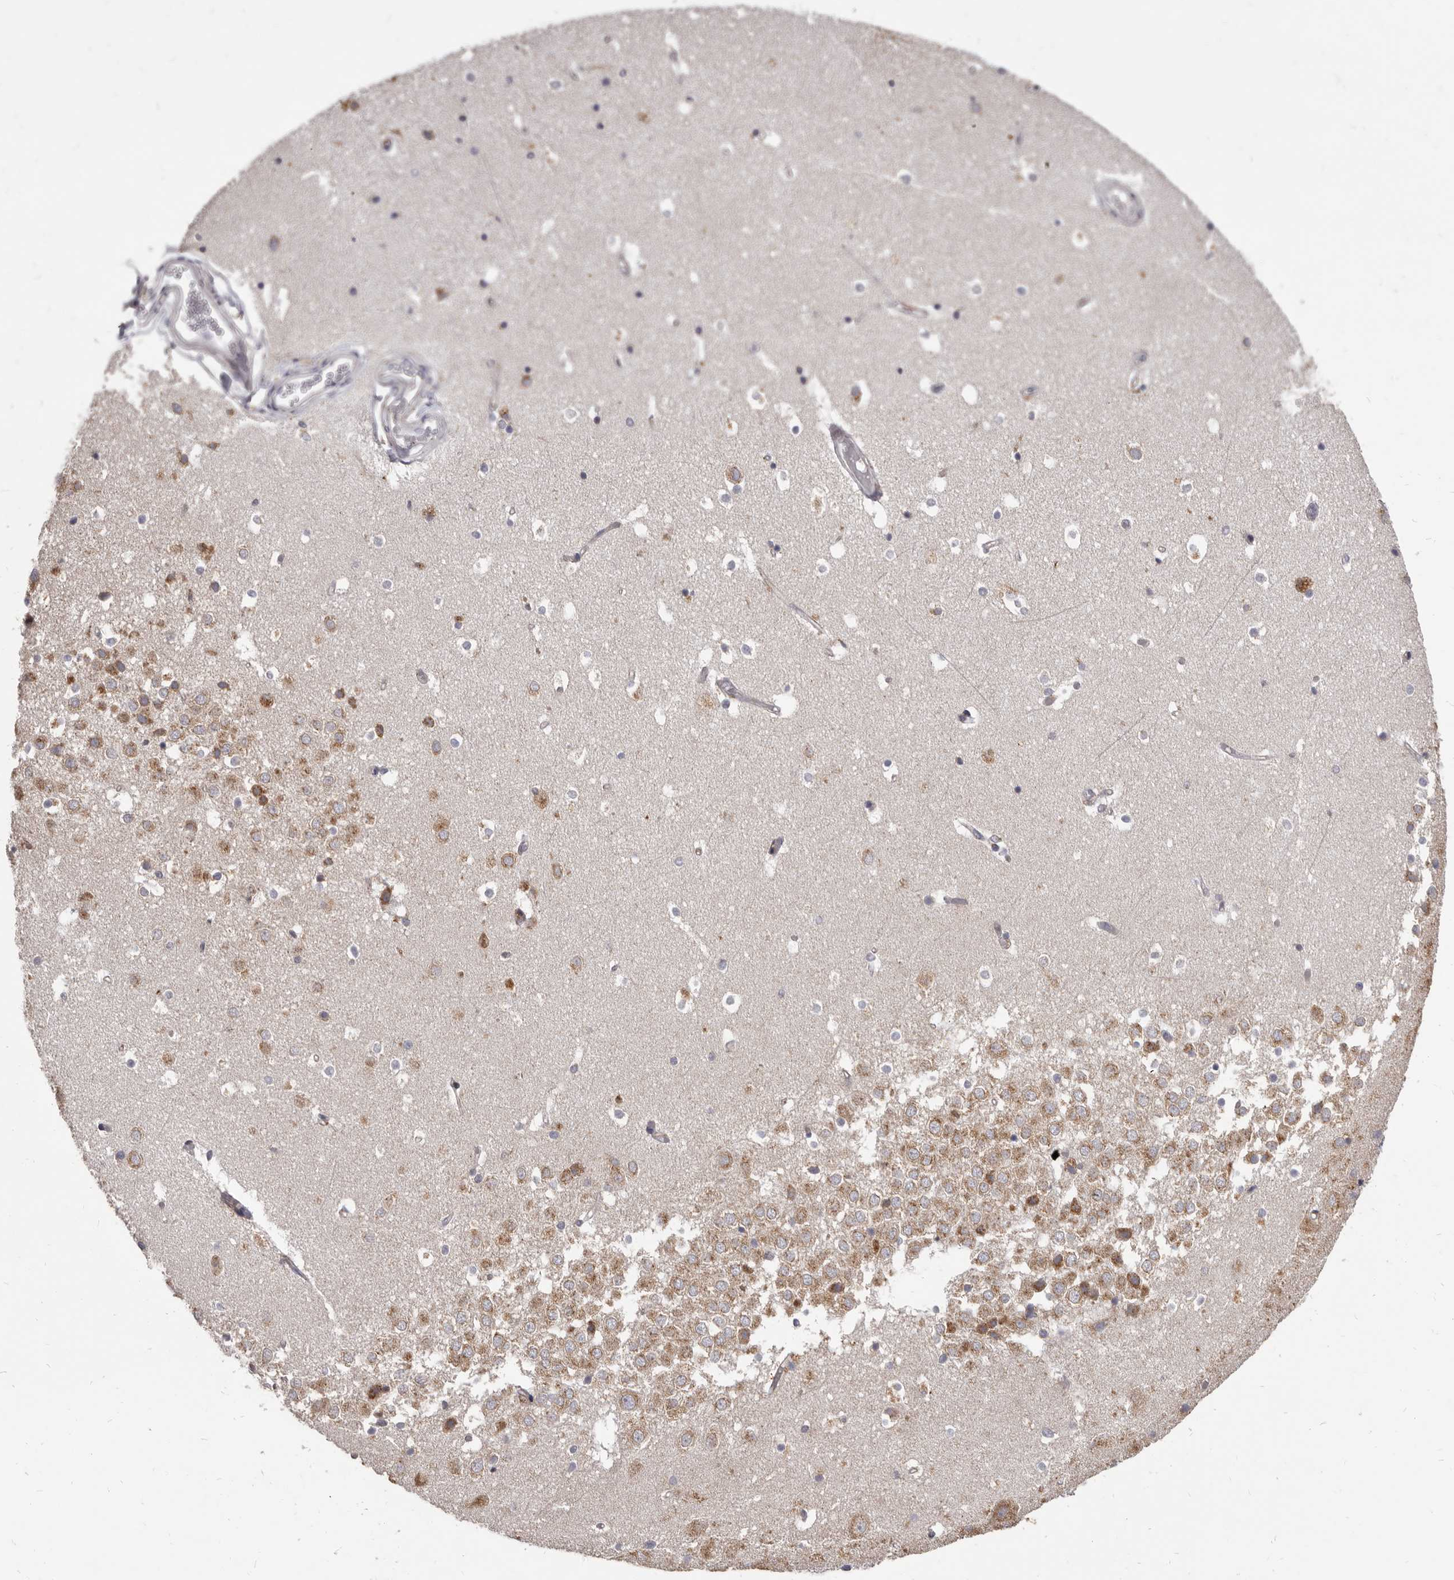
{"staining": {"intensity": "weak", "quantity": "<25%", "location": "cytoplasmic/membranous"}, "tissue": "hippocampus", "cell_type": "Glial cells", "image_type": "normal", "snomed": [{"axis": "morphology", "description": "Normal tissue, NOS"}, {"axis": "topography", "description": "Hippocampus"}], "caption": "There is no significant expression in glial cells of hippocampus. The staining is performed using DAB (3,3'-diaminobenzidine) brown chromogen with nuclei counter-stained in using hematoxylin.", "gene": "PI4K2A", "patient": {"sex": "female", "age": 52}}